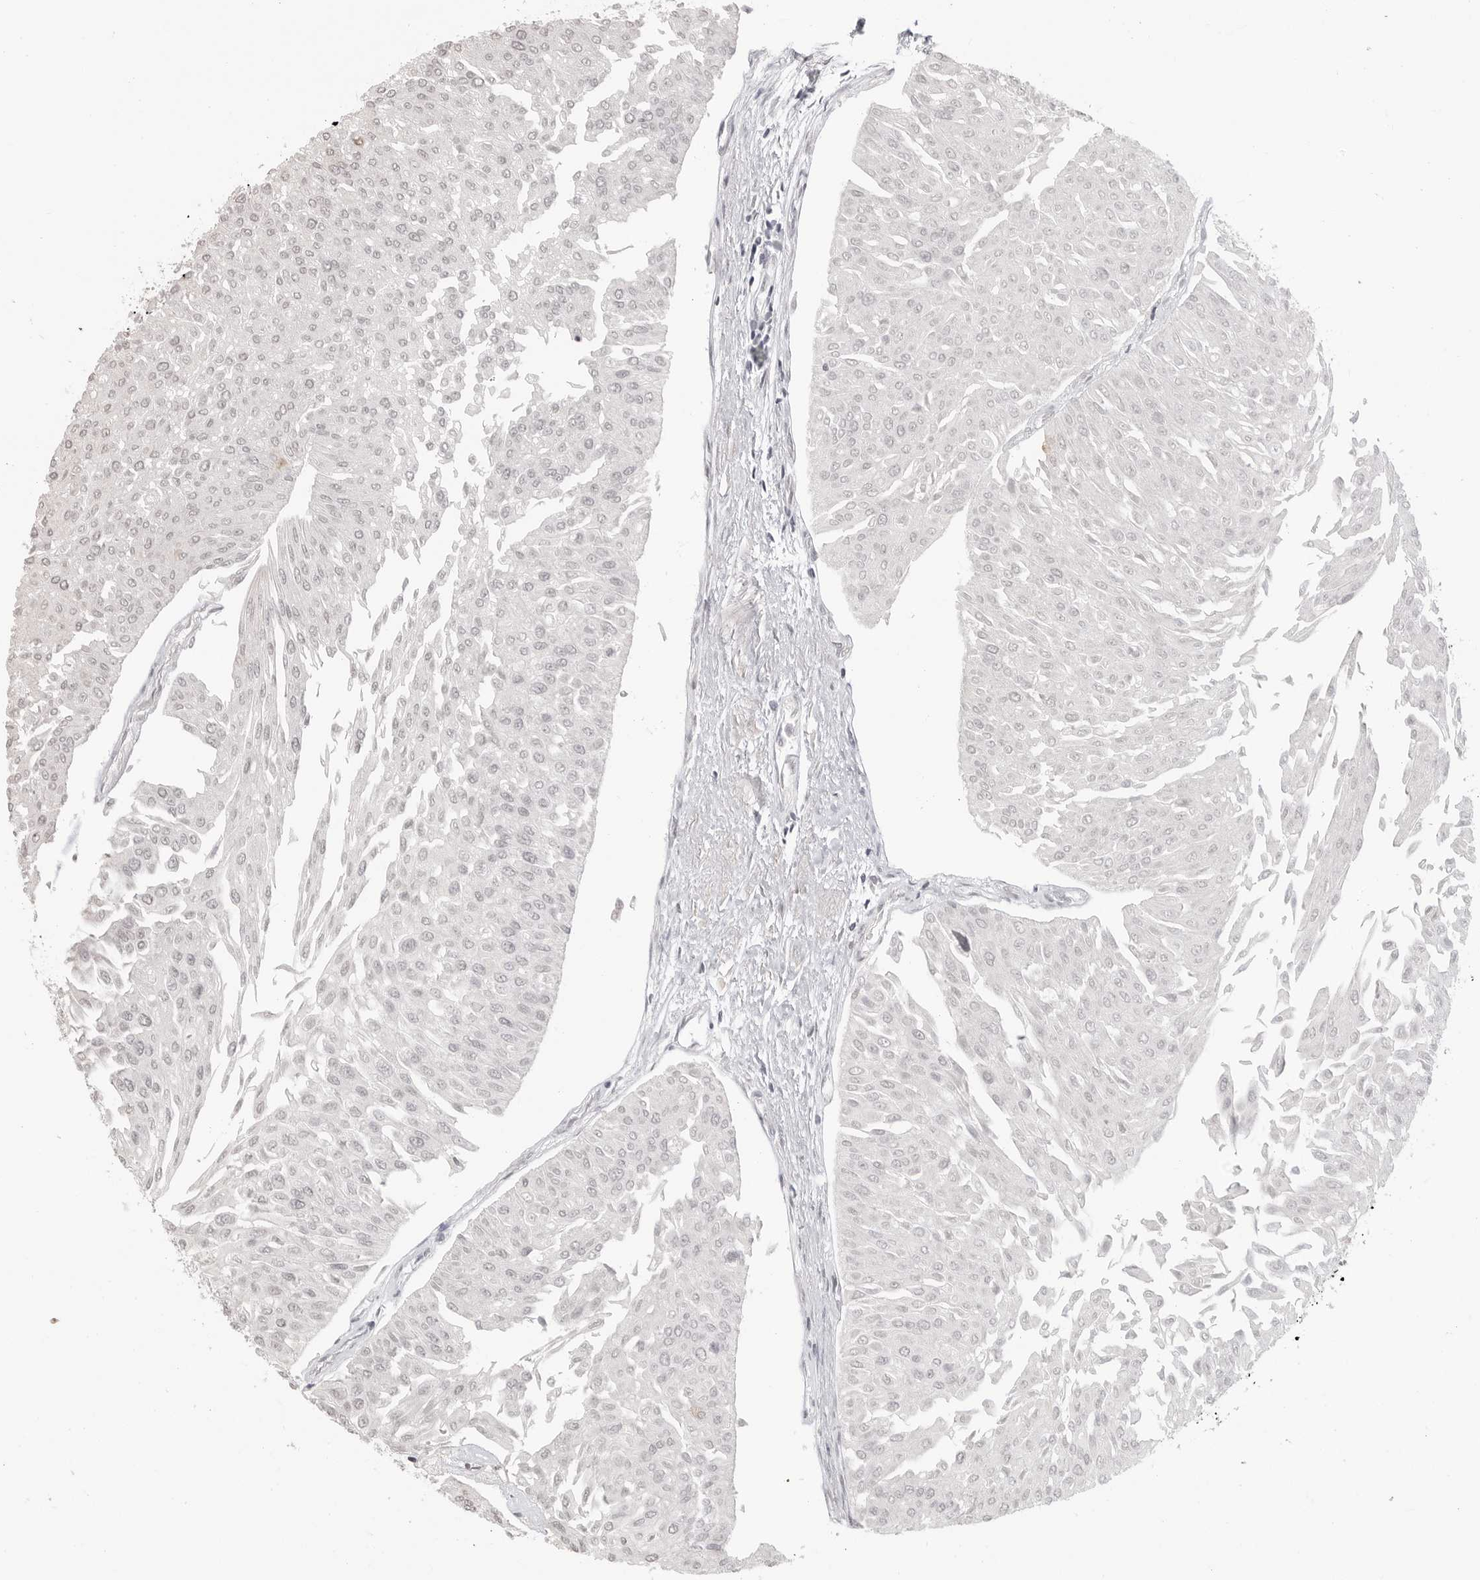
{"staining": {"intensity": "negative", "quantity": "none", "location": "none"}, "tissue": "urothelial cancer", "cell_type": "Tumor cells", "image_type": "cancer", "snomed": [{"axis": "morphology", "description": "Urothelial carcinoma, Low grade"}, {"axis": "topography", "description": "Urinary bladder"}], "caption": "The photomicrograph reveals no significant positivity in tumor cells of urothelial cancer.", "gene": "PRSS1", "patient": {"sex": "male", "age": 67}}